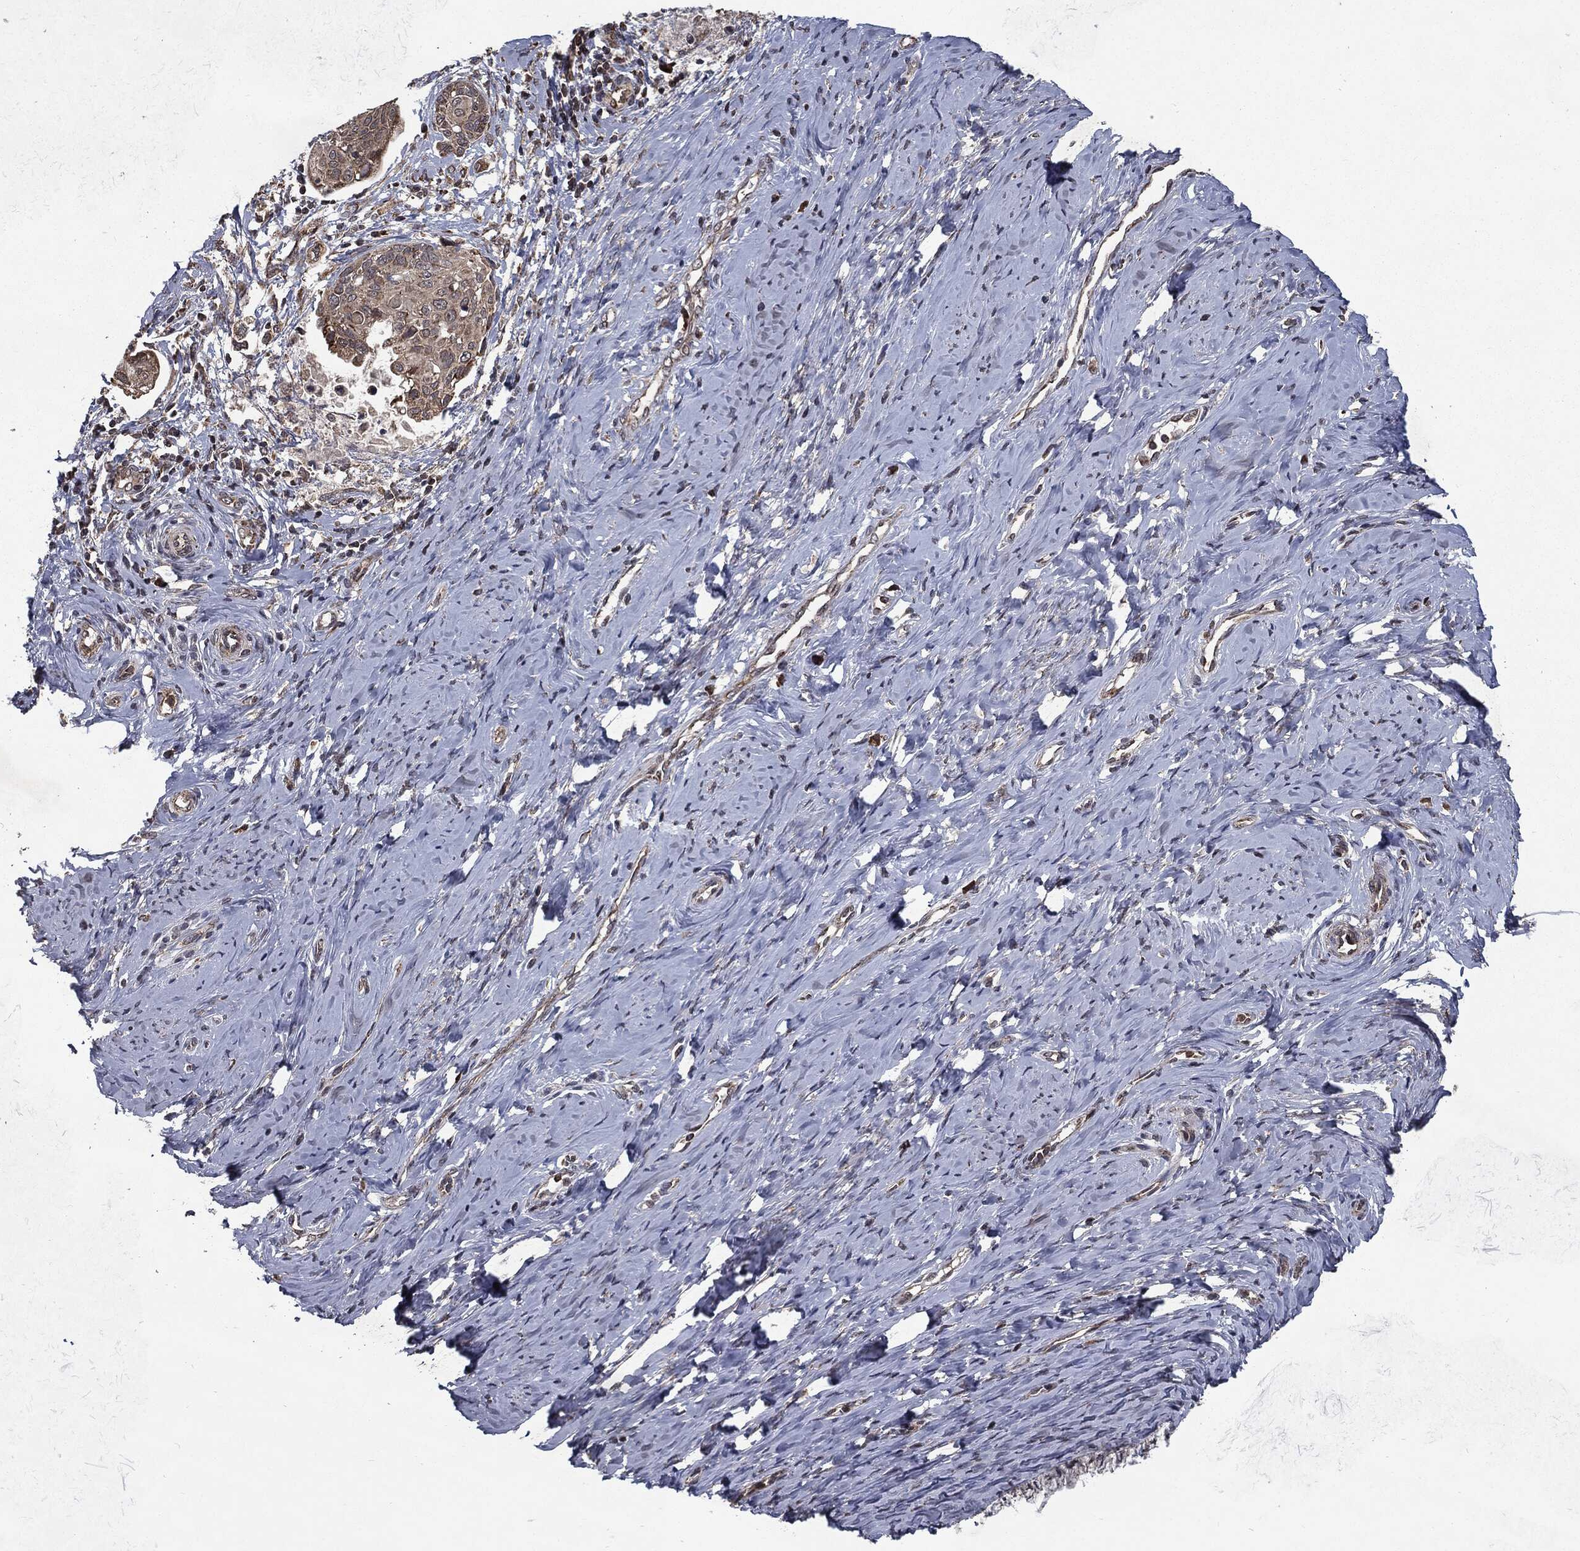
{"staining": {"intensity": "weak", "quantity": "25%-75%", "location": "cytoplasmic/membranous"}, "tissue": "cervical cancer", "cell_type": "Tumor cells", "image_type": "cancer", "snomed": [{"axis": "morphology", "description": "Squamous cell carcinoma, NOS"}, {"axis": "topography", "description": "Cervix"}], "caption": "An image of cervical squamous cell carcinoma stained for a protein exhibits weak cytoplasmic/membranous brown staining in tumor cells.", "gene": "HDAC5", "patient": {"sex": "female", "age": 51}}